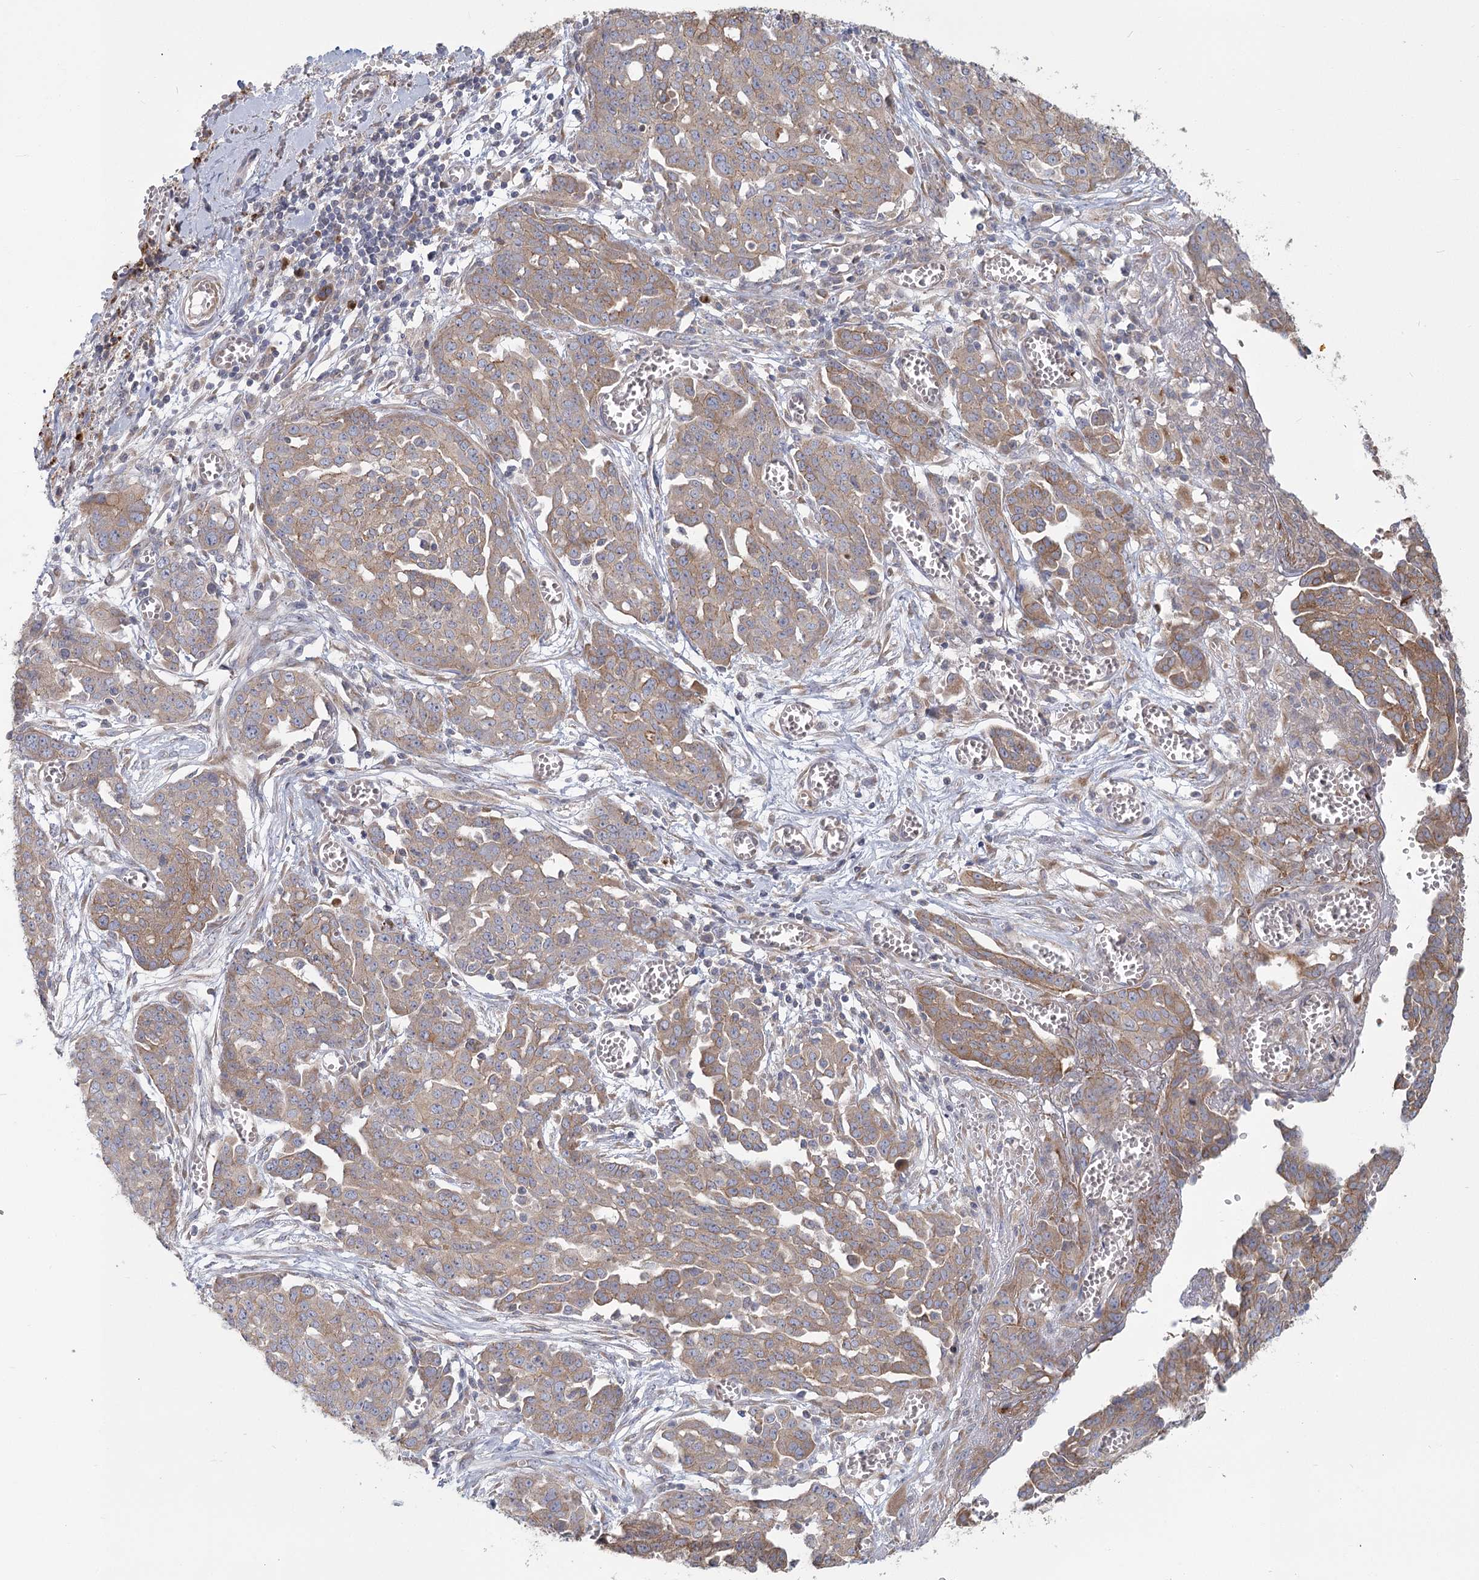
{"staining": {"intensity": "moderate", "quantity": ">75%", "location": "cytoplasmic/membranous"}, "tissue": "ovarian cancer", "cell_type": "Tumor cells", "image_type": "cancer", "snomed": [{"axis": "morphology", "description": "Cystadenocarcinoma, serous, NOS"}, {"axis": "topography", "description": "Soft tissue"}, {"axis": "topography", "description": "Ovary"}], "caption": "A photomicrograph of ovarian cancer (serous cystadenocarcinoma) stained for a protein displays moderate cytoplasmic/membranous brown staining in tumor cells. (DAB IHC with brightfield microscopy, high magnification).", "gene": "CNTLN", "patient": {"sex": "female", "age": 57}}